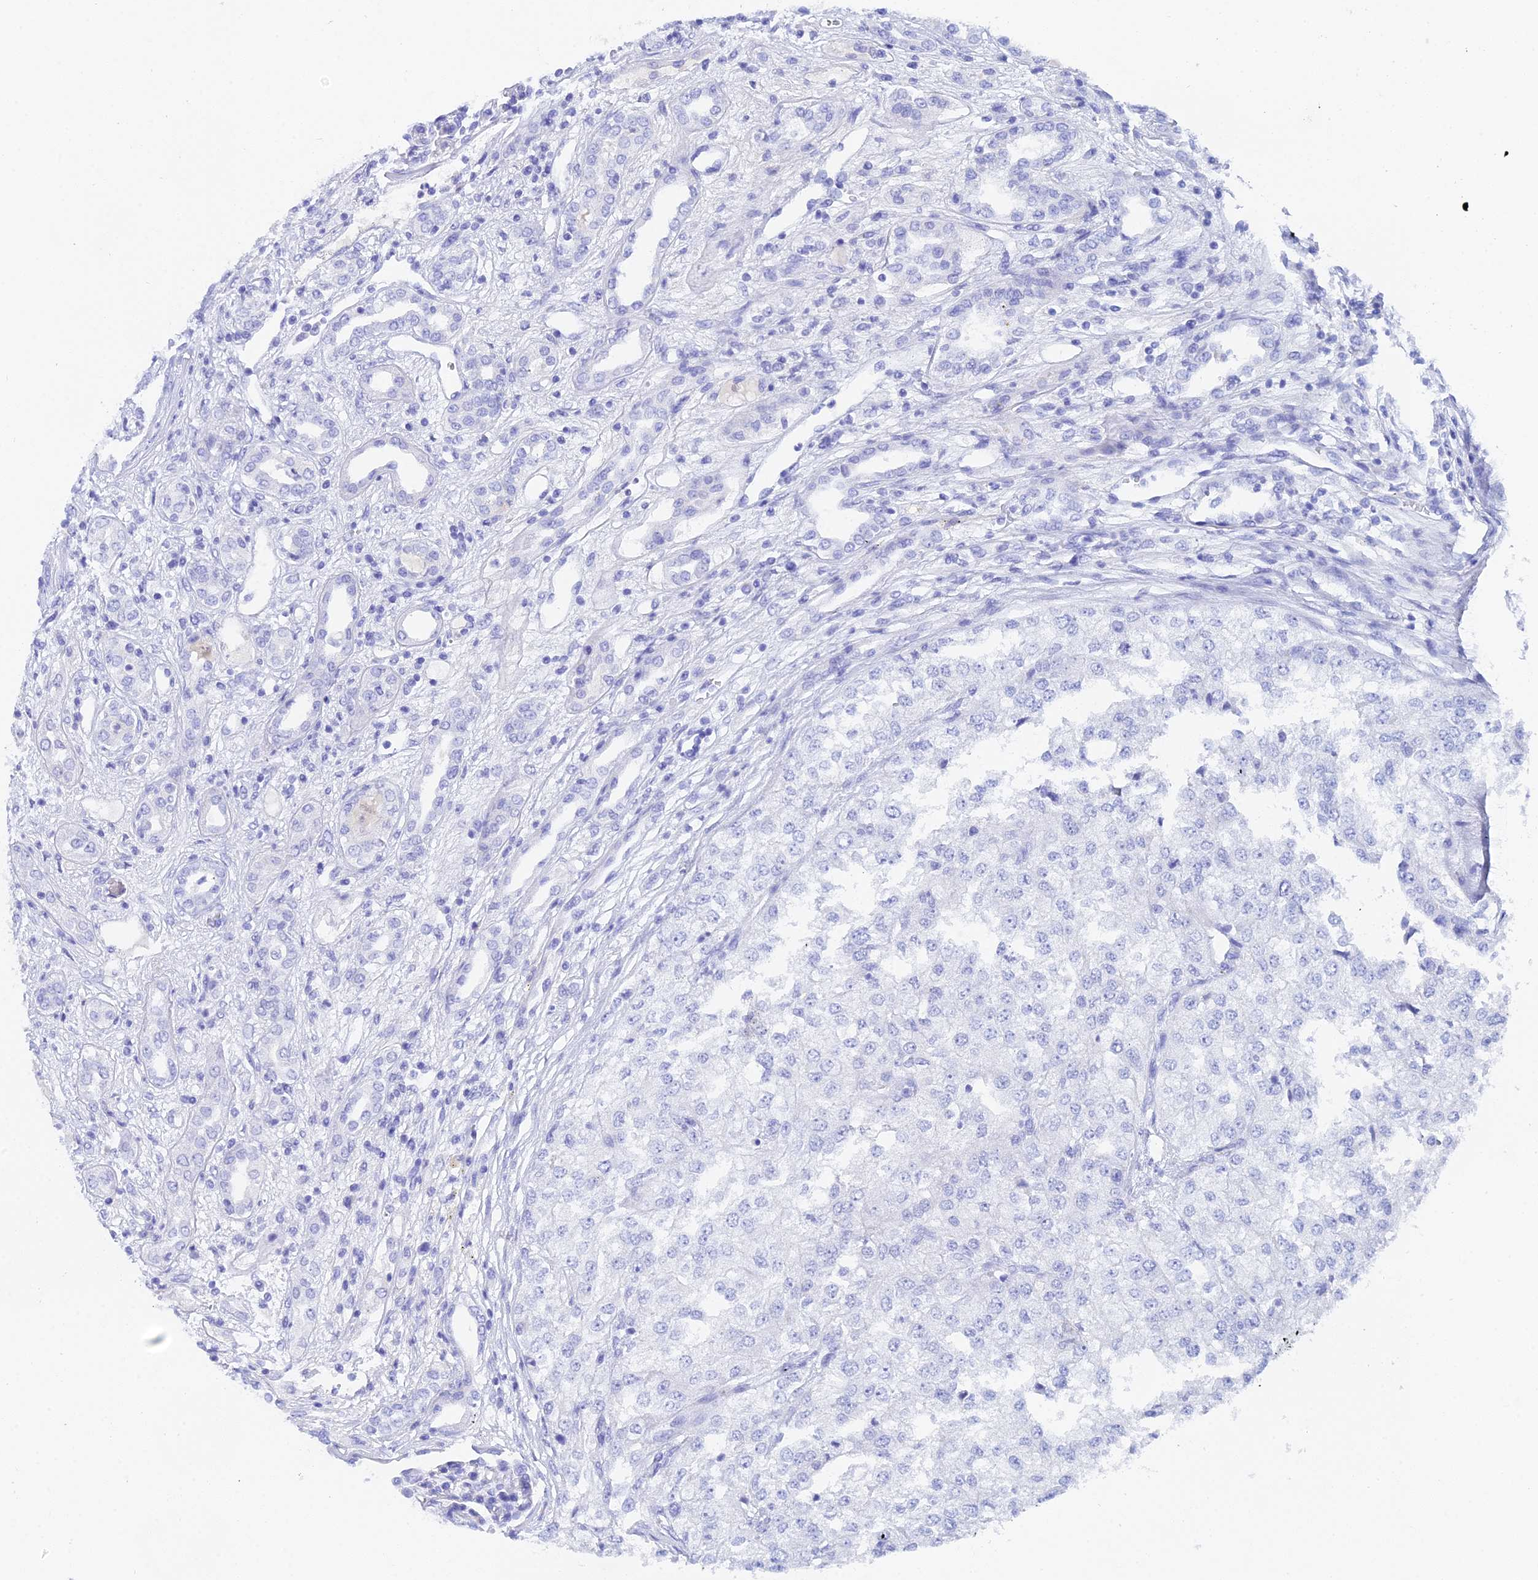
{"staining": {"intensity": "negative", "quantity": "none", "location": "none"}, "tissue": "renal cancer", "cell_type": "Tumor cells", "image_type": "cancer", "snomed": [{"axis": "morphology", "description": "Adenocarcinoma, NOS"}, {"axis": "topography", "description": "Kidney"}], "caption": "Immunohistochemistry (IHC) of adenocarcinoma (renal) demonstrates no positivity in tumor cells.", "gene": "REG1A", "patient": {"sex": "female", "age": 54}}